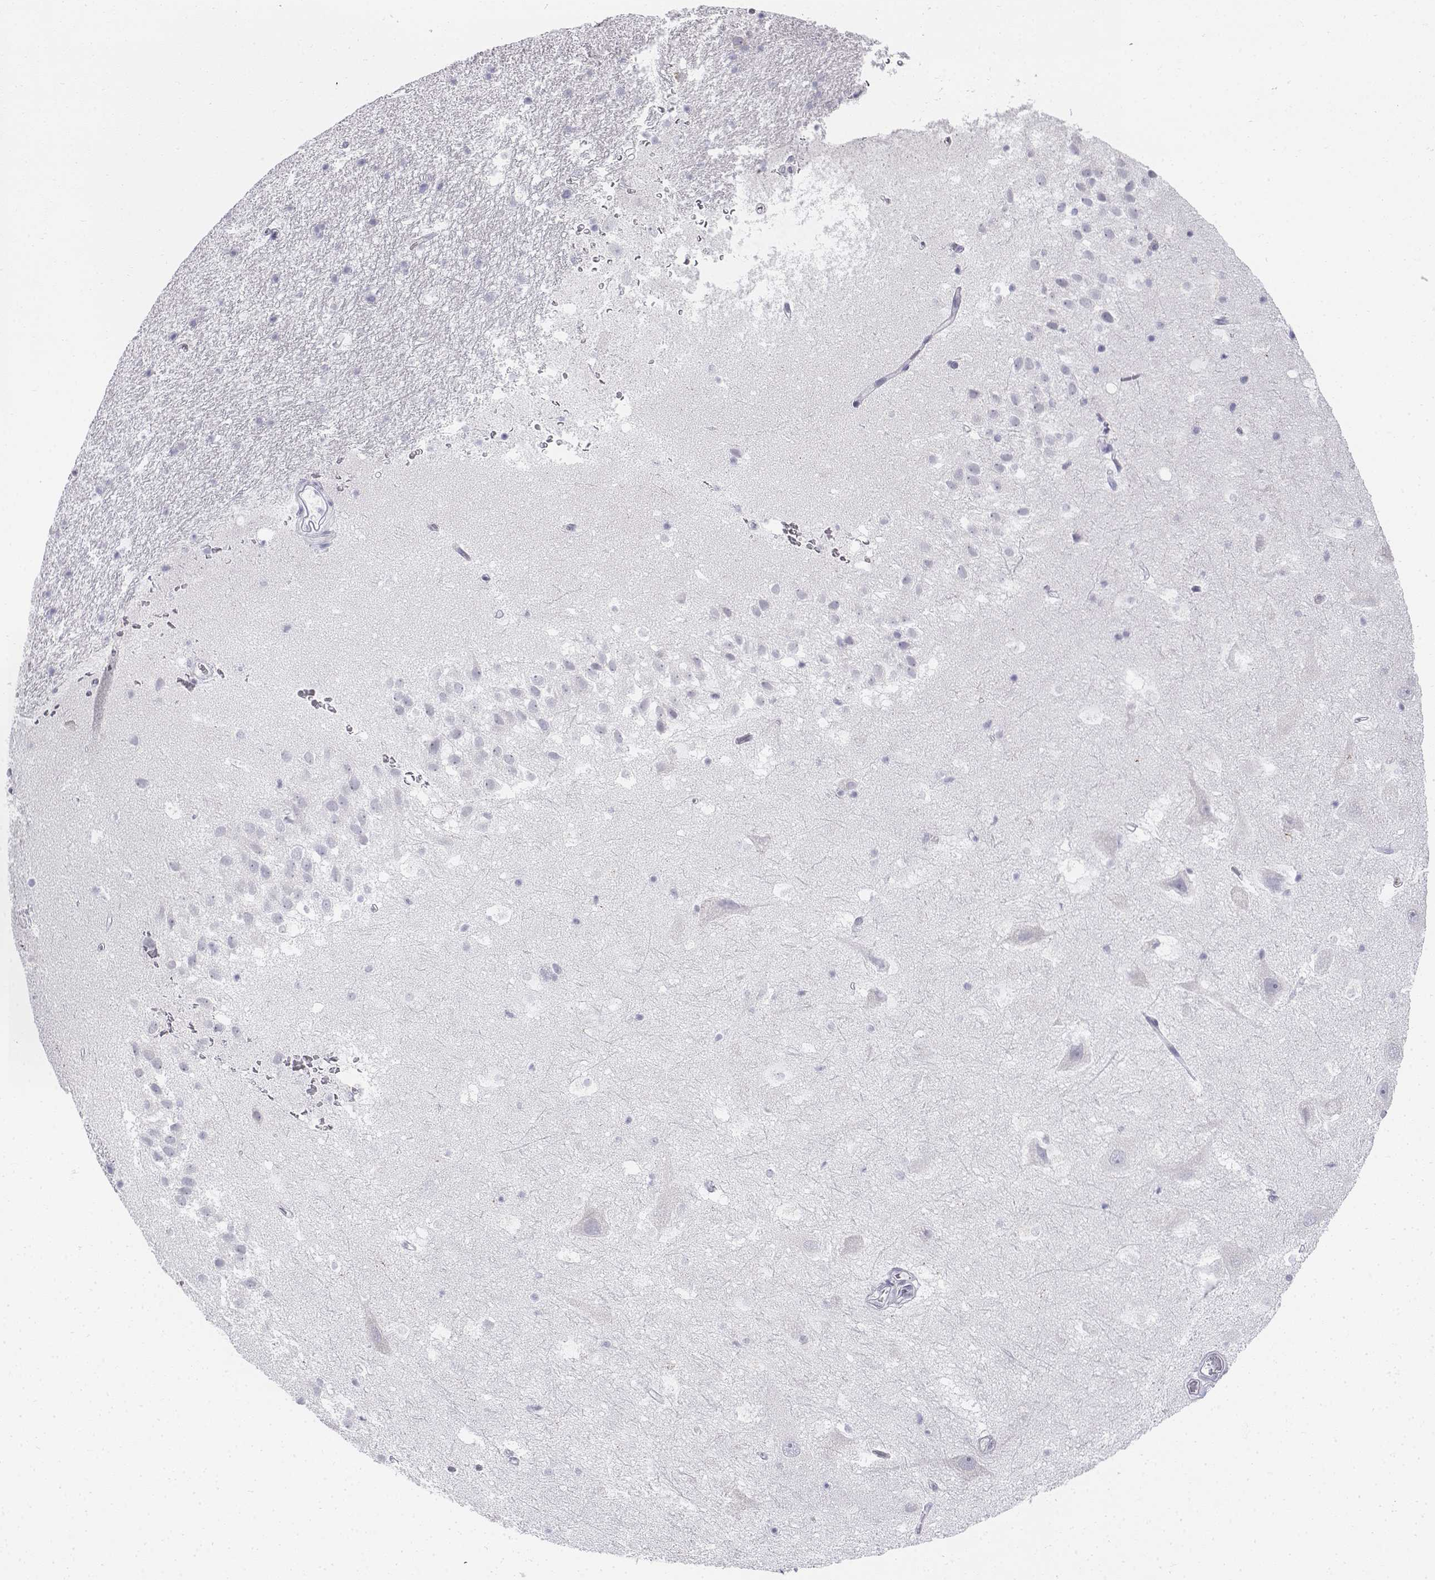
{"staining": {"intensity": "negative", "quantity": "none", "location": "none"}, "tissue": "hippocampus", "cell_type": "Glial cells", "image_type": "normal", "snomed": [{"axis": "morphology", "description": "Normal tissue, NOS"}, {"axis": "topography", "description": "Hippocampus"}], "caption": "Human hippocampus stained for a protein using IHC displays no positivity in glial cells.", "gene": "PENK", "patient": {"sex": "male", "age": 26}}